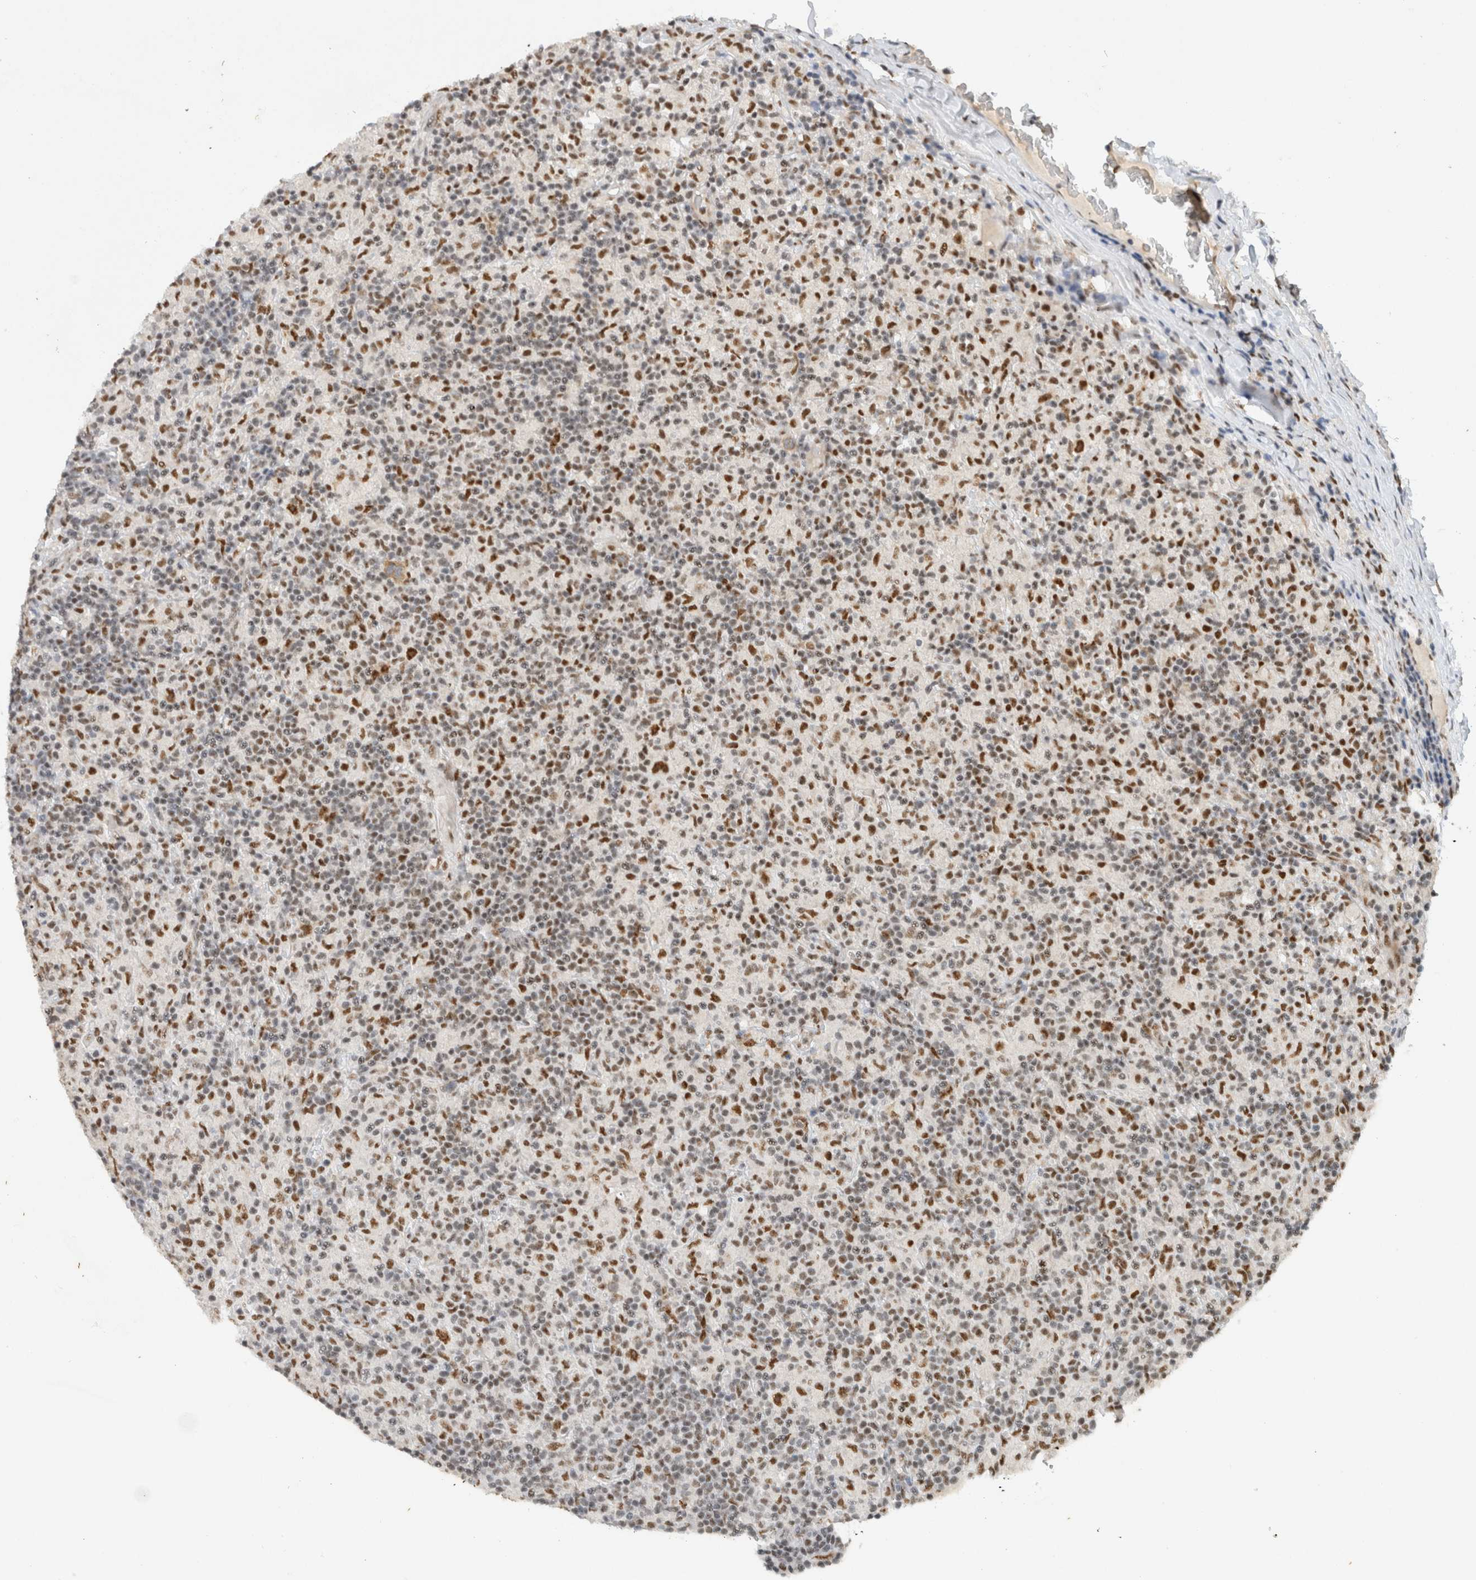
{"staining": {"intensity": "strong", "quantity": ">75%", "location": "nuclear"}, "tissue": "lymphoma", "cell_type": "Tumor cells", "image_type": "cancer", "snomed": [{"axis": "morphology", "description": "Hodgkin's disease, NOS"}, {"axis": "topography", "description": "Lymph node"}], "caption": "Lymphoma stained with a protein marker demonstrates strong staining in tumor cells.", "gene": "DDX42", "patient": {"sex": "male", "age": 70}}